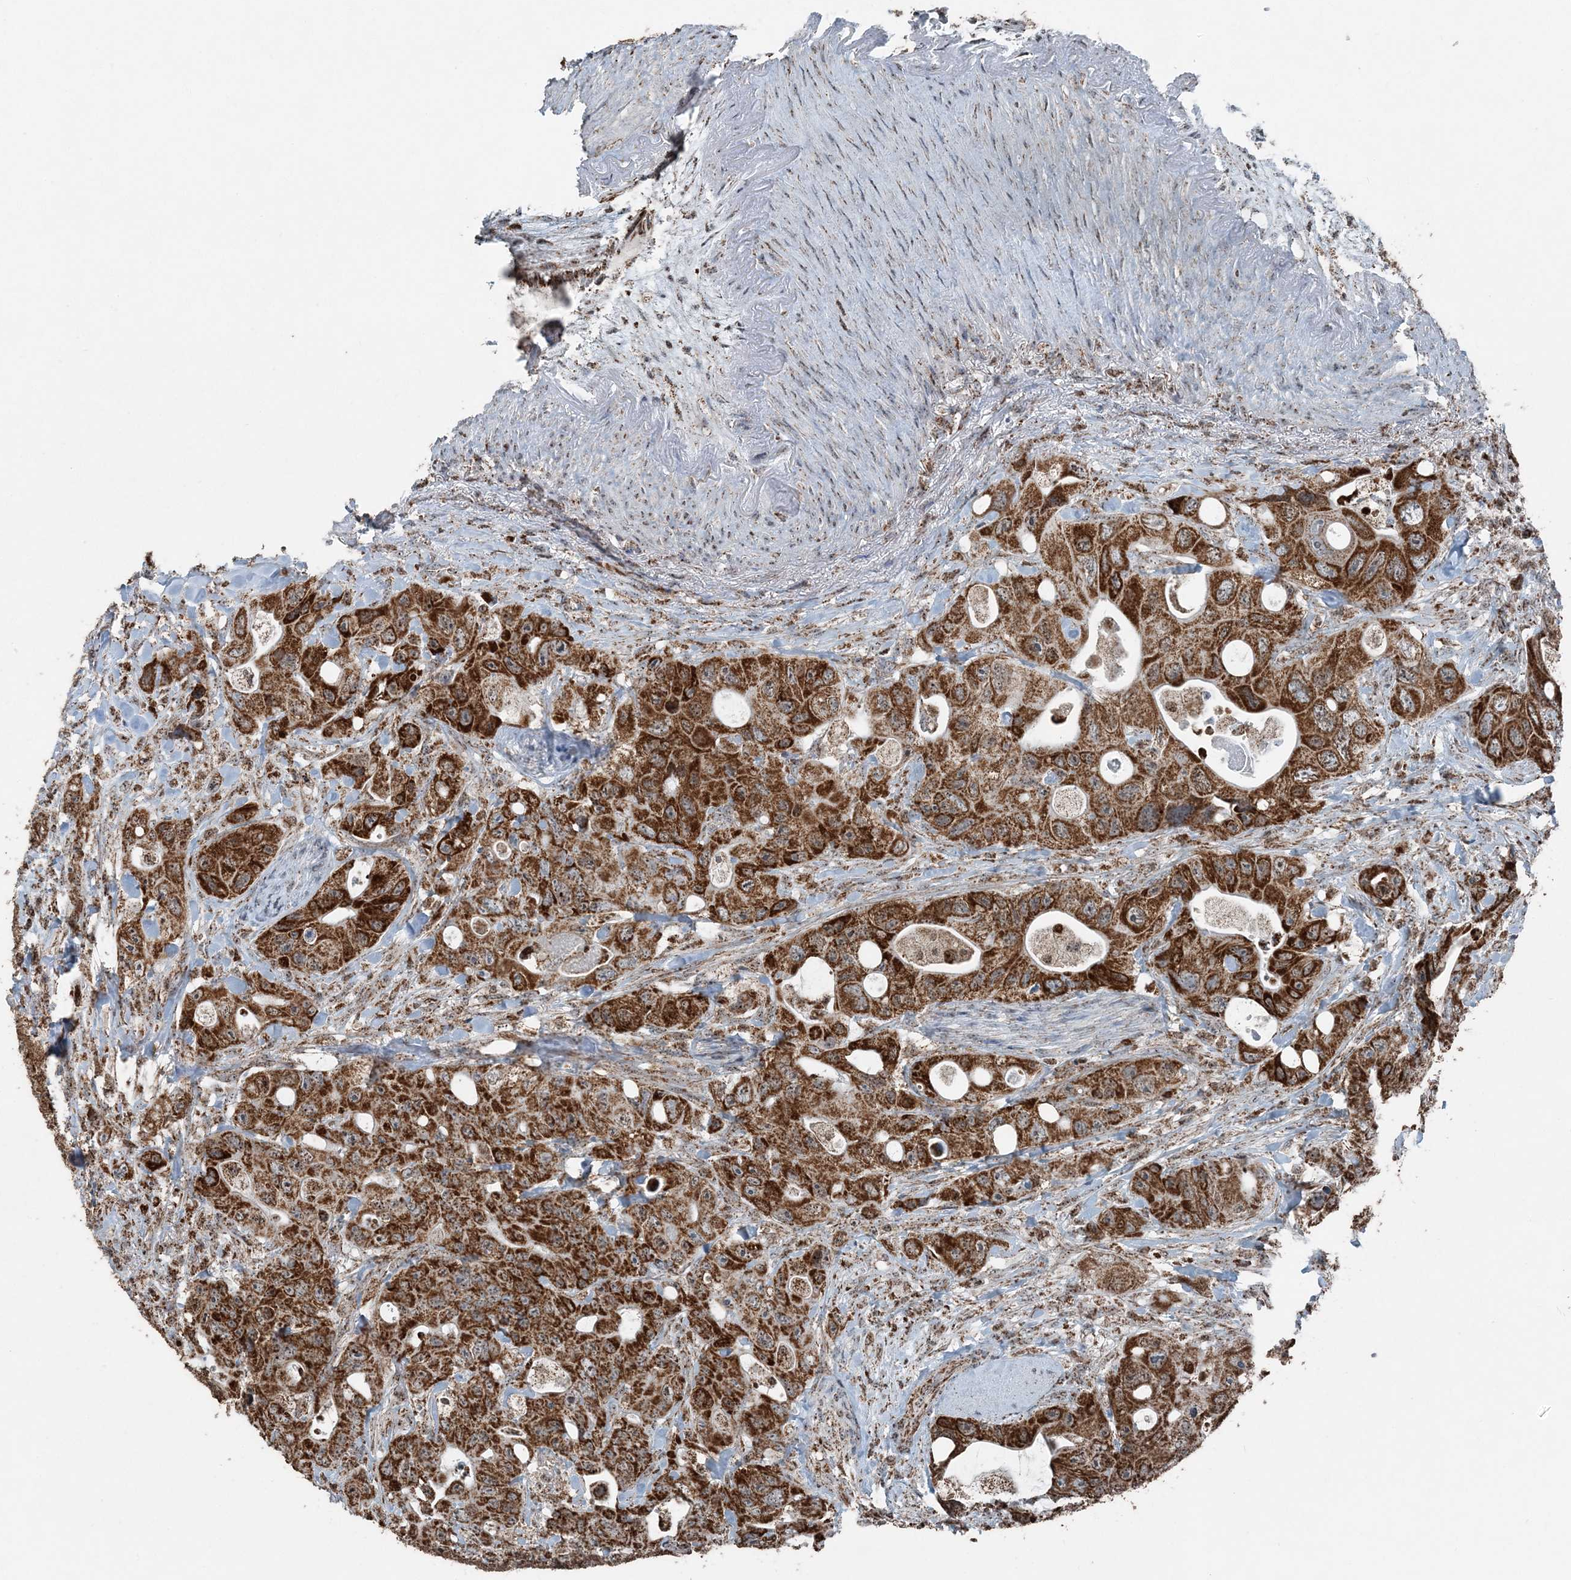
{"staining": {"intensity": "strong", "quantity": ">75%", "location": "cytoplasmic/membranous"}, "tissue": "colorectal cancer", "cell_type": "Tumor cells", "image_type": "cancer", "snomed": [{"axis": "morphology", "description": "Adenocarcinoma, NOS"}, {"axis": "topography", "description": "Colon"}], "caption": "There is high levels of strong cytoplasmic/membranous staining in tumor cells of colorectal cancer, as demonstrated by immunohistochemical staining (brown color).", "gene": "SUCLG1", "patient": {"sex": "female", "age": 46}}